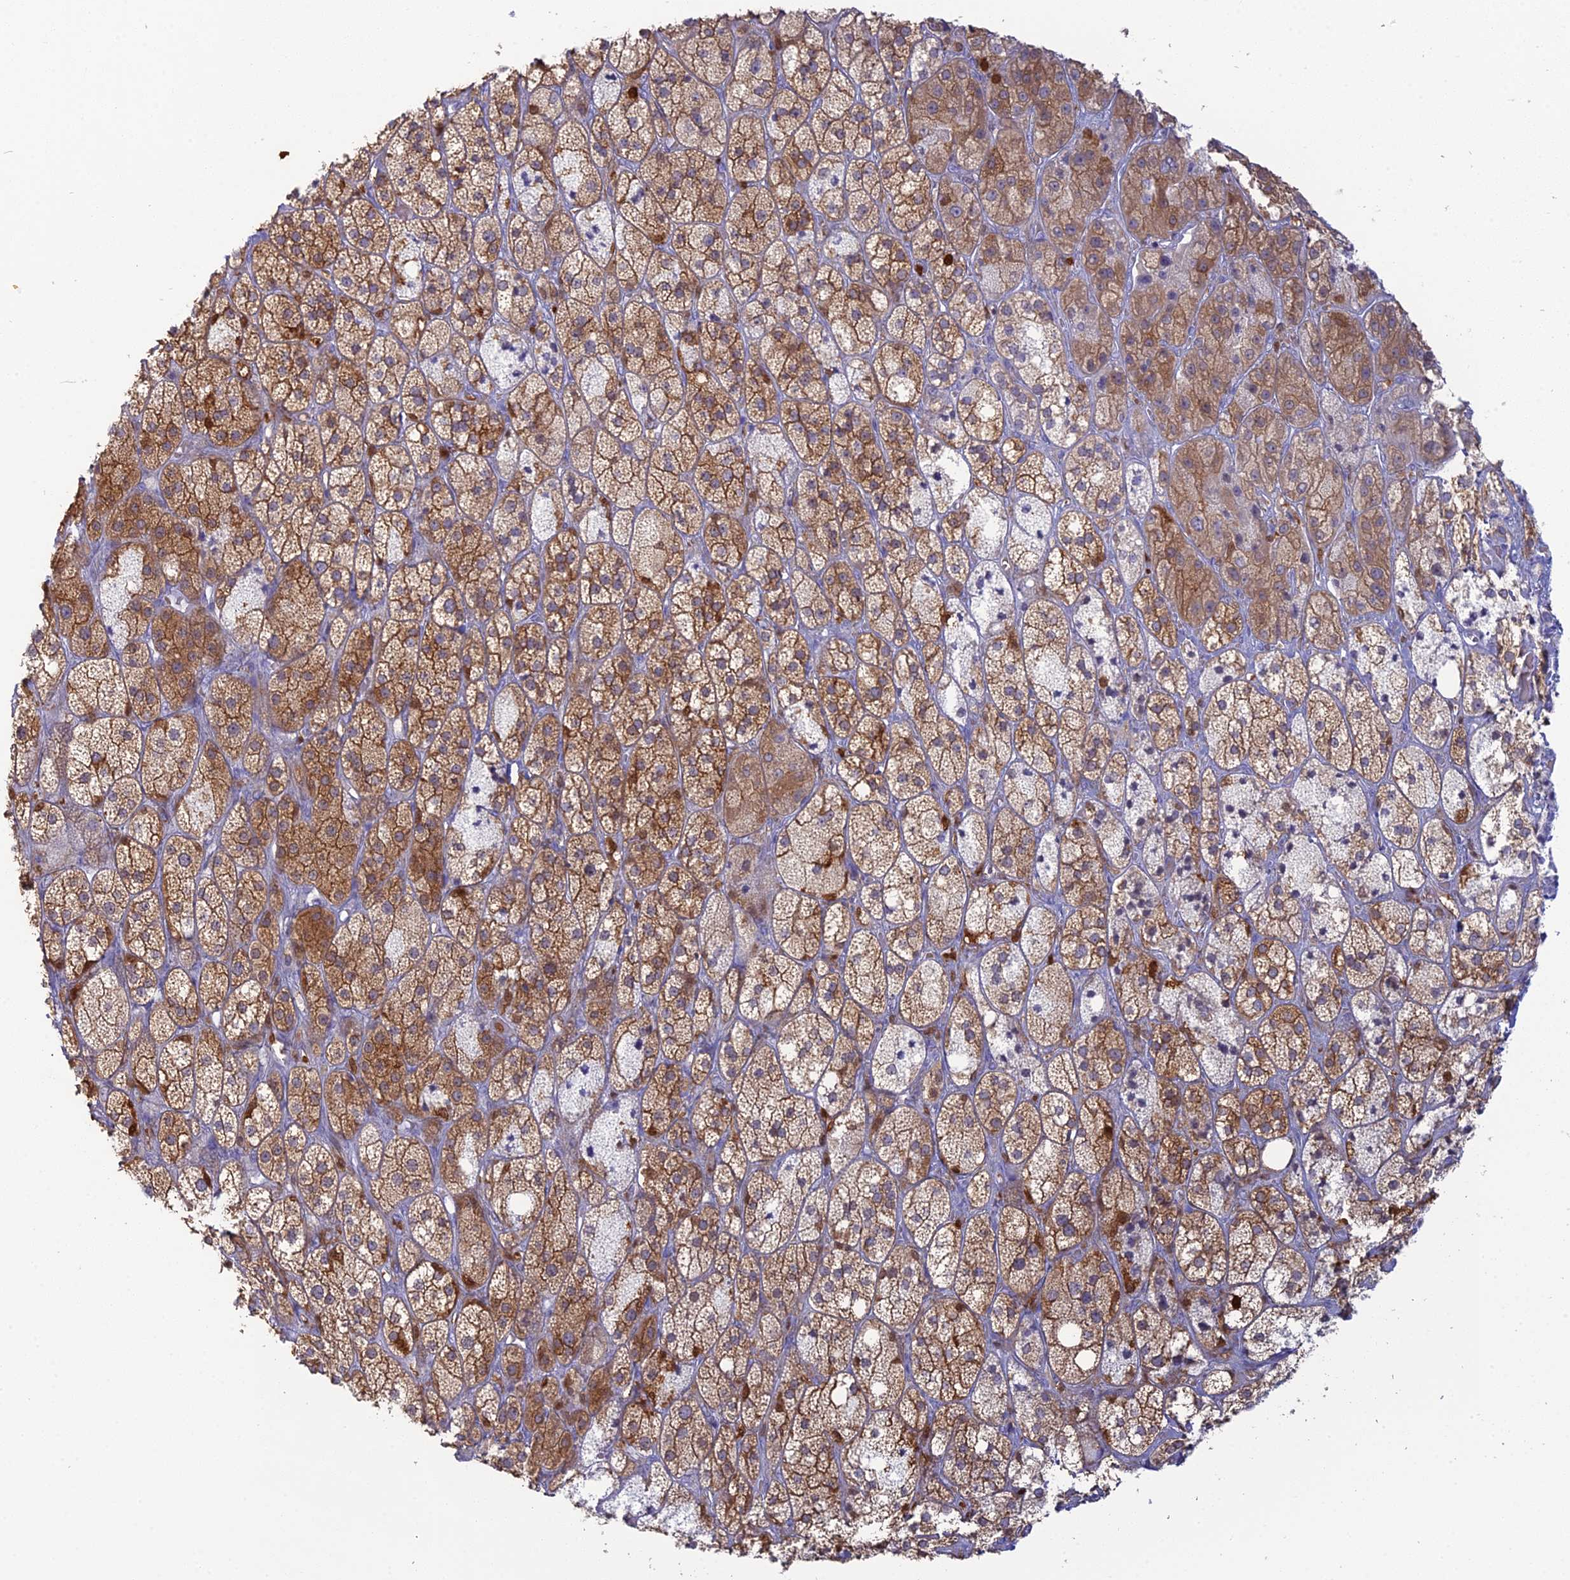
{"staining": {"intensity": "moderate", "quantity": ">75%", "location": "cytoplasmic/membranous"}, "tissue": "adrenal gland", "cell_type": "Glandular cells", "image_type": "normal", "snomed": [{"axis": "morphology", "description": "Normal tissue, NOS"}, {"axis": "topography", "description": "Adrenal gland"}], "caption": "Glandular cells reveal medium levels of moderate cytoplasmic/membranous staining in approximately >75% of cells in unremarkable human adrenal gland. (DAB IHC with brightfield microscopy, high magnification).", "gene": "PGBD4", "patient": {"sex": "male", "age": 61}}